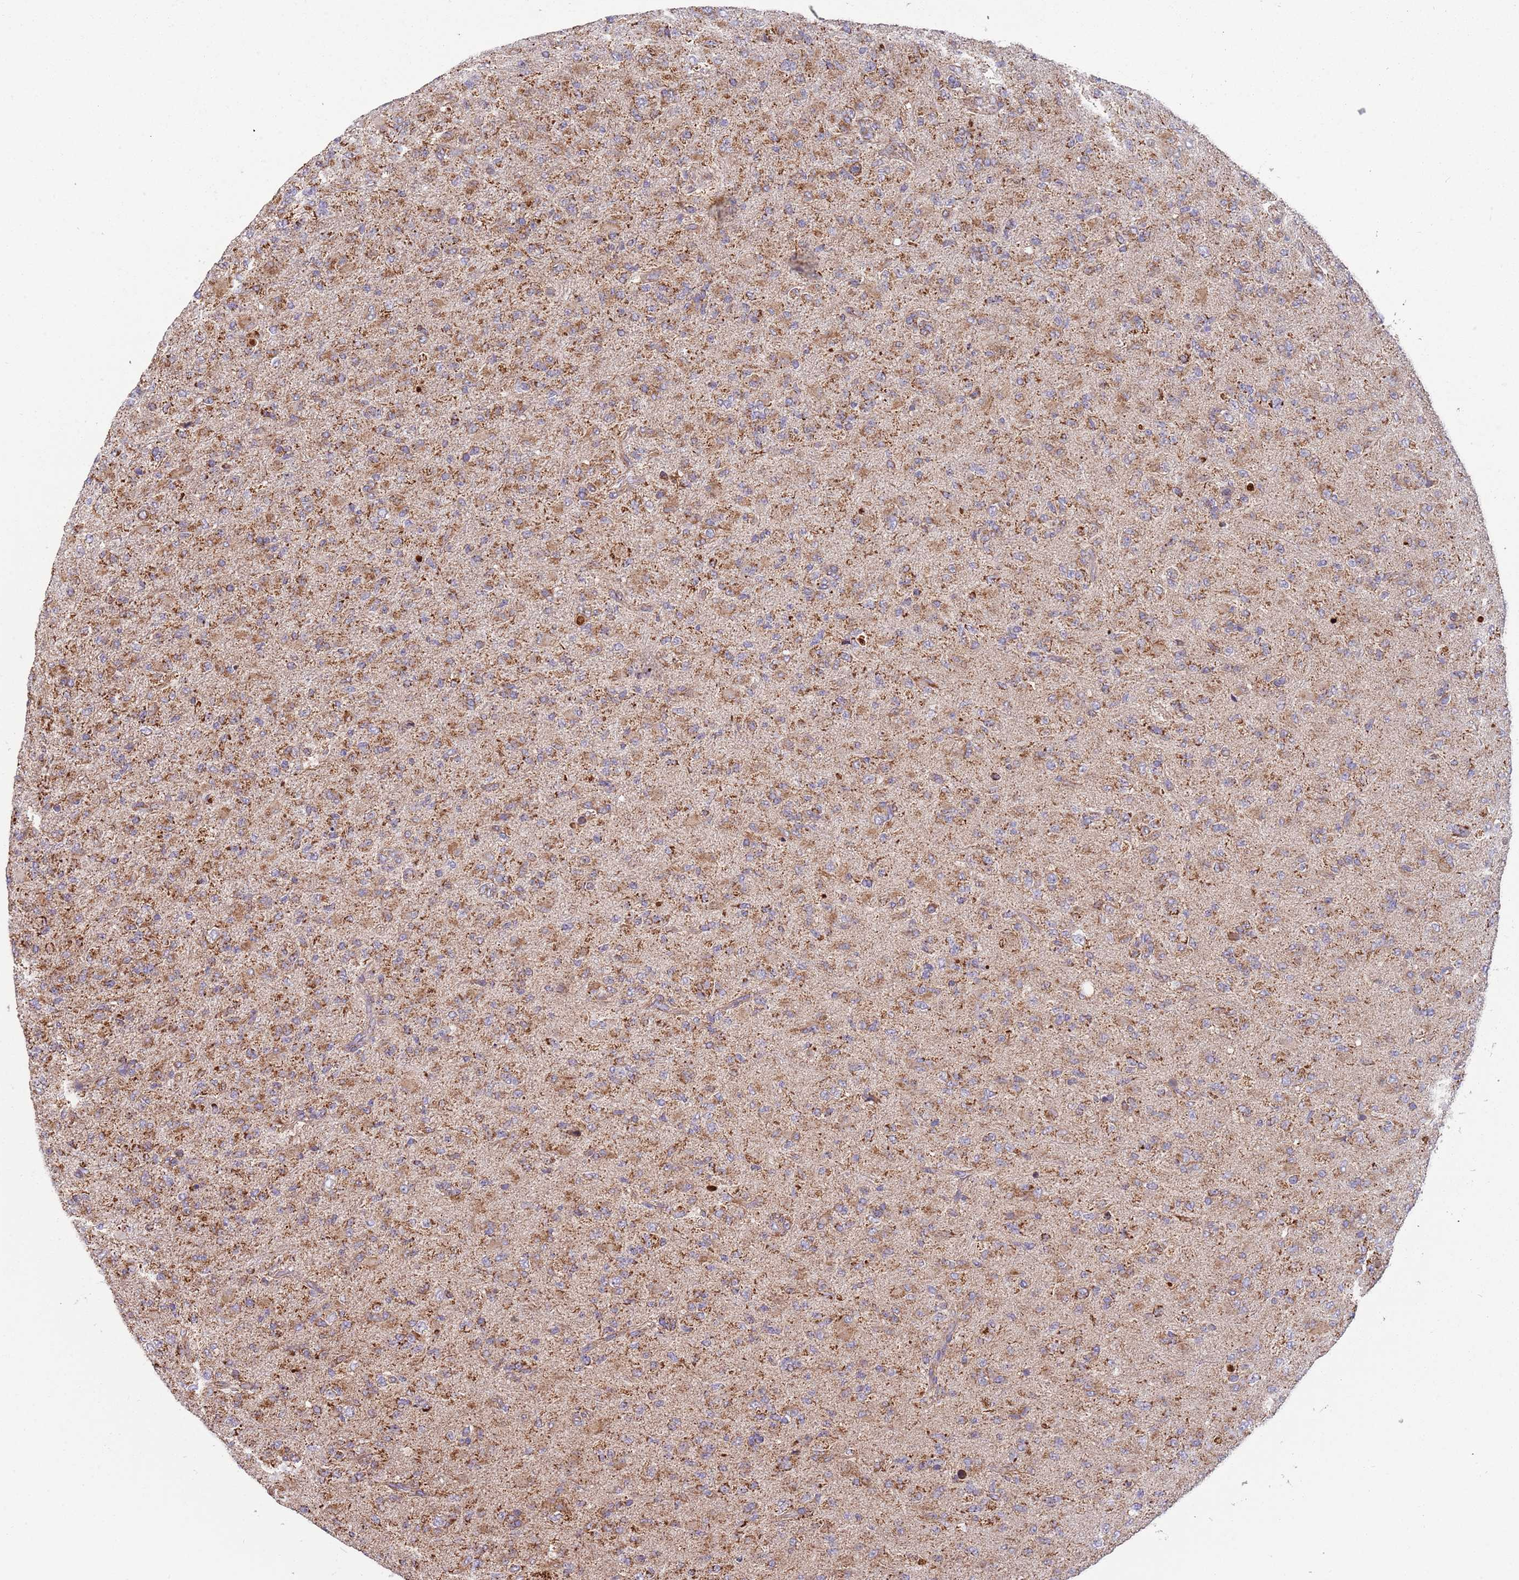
{"staining": {"intensity": "moderate", "quantity": ">75%", "location": "cytoplasmic/membranous"}, "tissue": "glioma", "cell_type": "Tumor cells", "image_type": "cancer", "snomed": [{"axis": "morphology", "description": "Glioma, malignant, Low grade"}, {"axis": "topography", "description": "Brain"}], "caption": "Malignant glioma (low-grade) stained with DAB immunohistochemistry reveals medium levels of moderate cytoplasmic/membranous positivity in approximately >75% of tumor cells. (IHC, brightfield microscopy, high magnification).", "gene": "VPS16", "patient": {"sex": "male", "age": 65}}